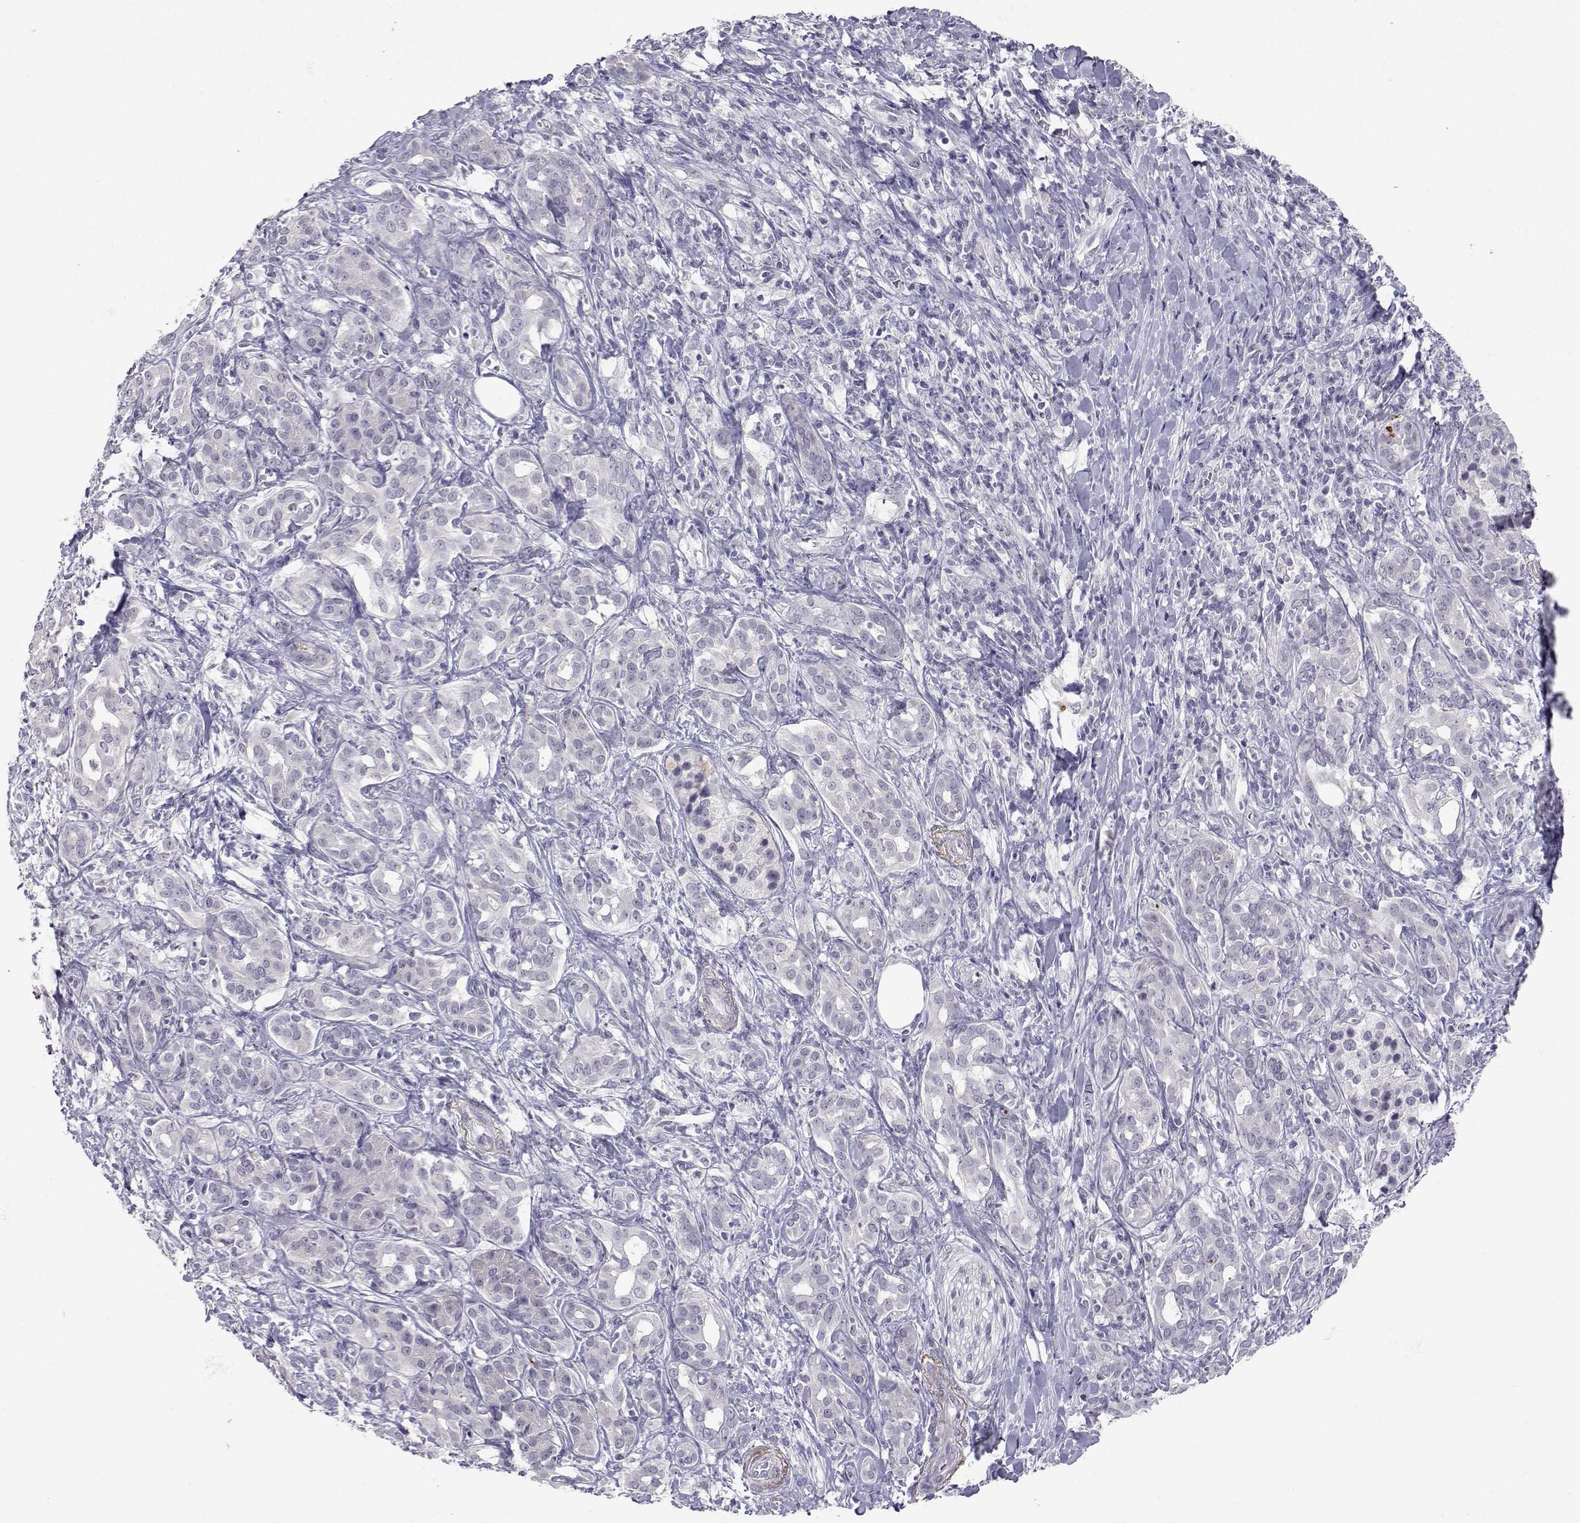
{"staining": {"intensity": "negative", "quantity": "none", "location": "none"}, "tissue": "pancreatic cancer", "cell_type": "Tumor cells", "image_type": "cancer", "snomed": [{"axis": "morphology", "description": "Adenocarcinoma, NOS"}, {"axis": "topography", "description": "Pancreas"}], "caption": "Immunohistochemistry image of human pancreatic adenocarcinoma stained for a protein (brown), which demonstrates no expression in tumor cells.", "gene": "SLC6A3", "patient": {"sex": "male", "age": 61}}